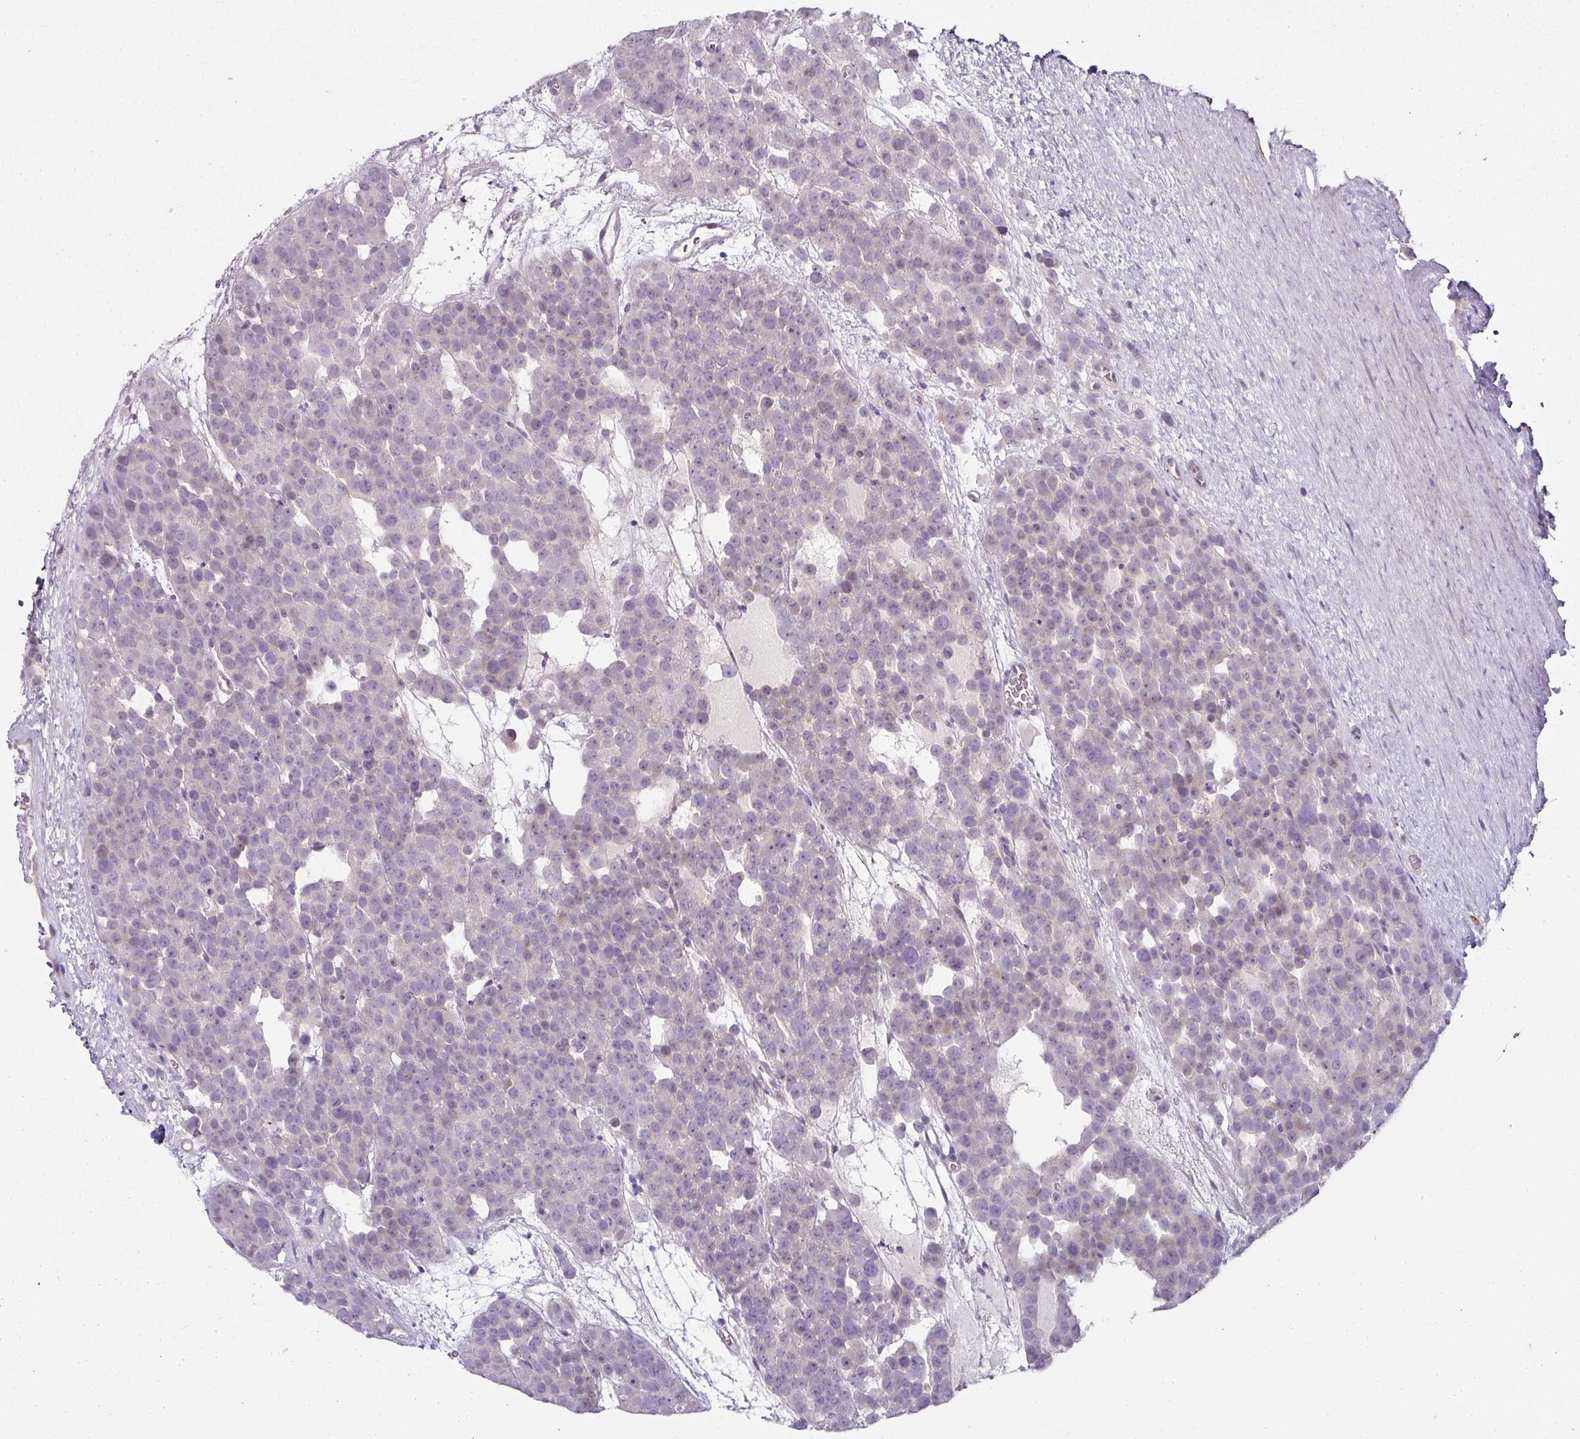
{"staining": {"intensity": "negative", "quantity": "none", "location": "none"}, "tissue": "testis cancer", "cell_type": "Tumor cells", "image_type": "cancer", "snomed": [{"axis": "morphology", "description": "Seminoma, NOS"}, {"axis": "topography", "description": "Testis"}], "caption": "The image displays no significant positivity in tumor cells of testis cancer.", "gene": "FHAD1", "patient": {"sex": "male", "age": 71}}